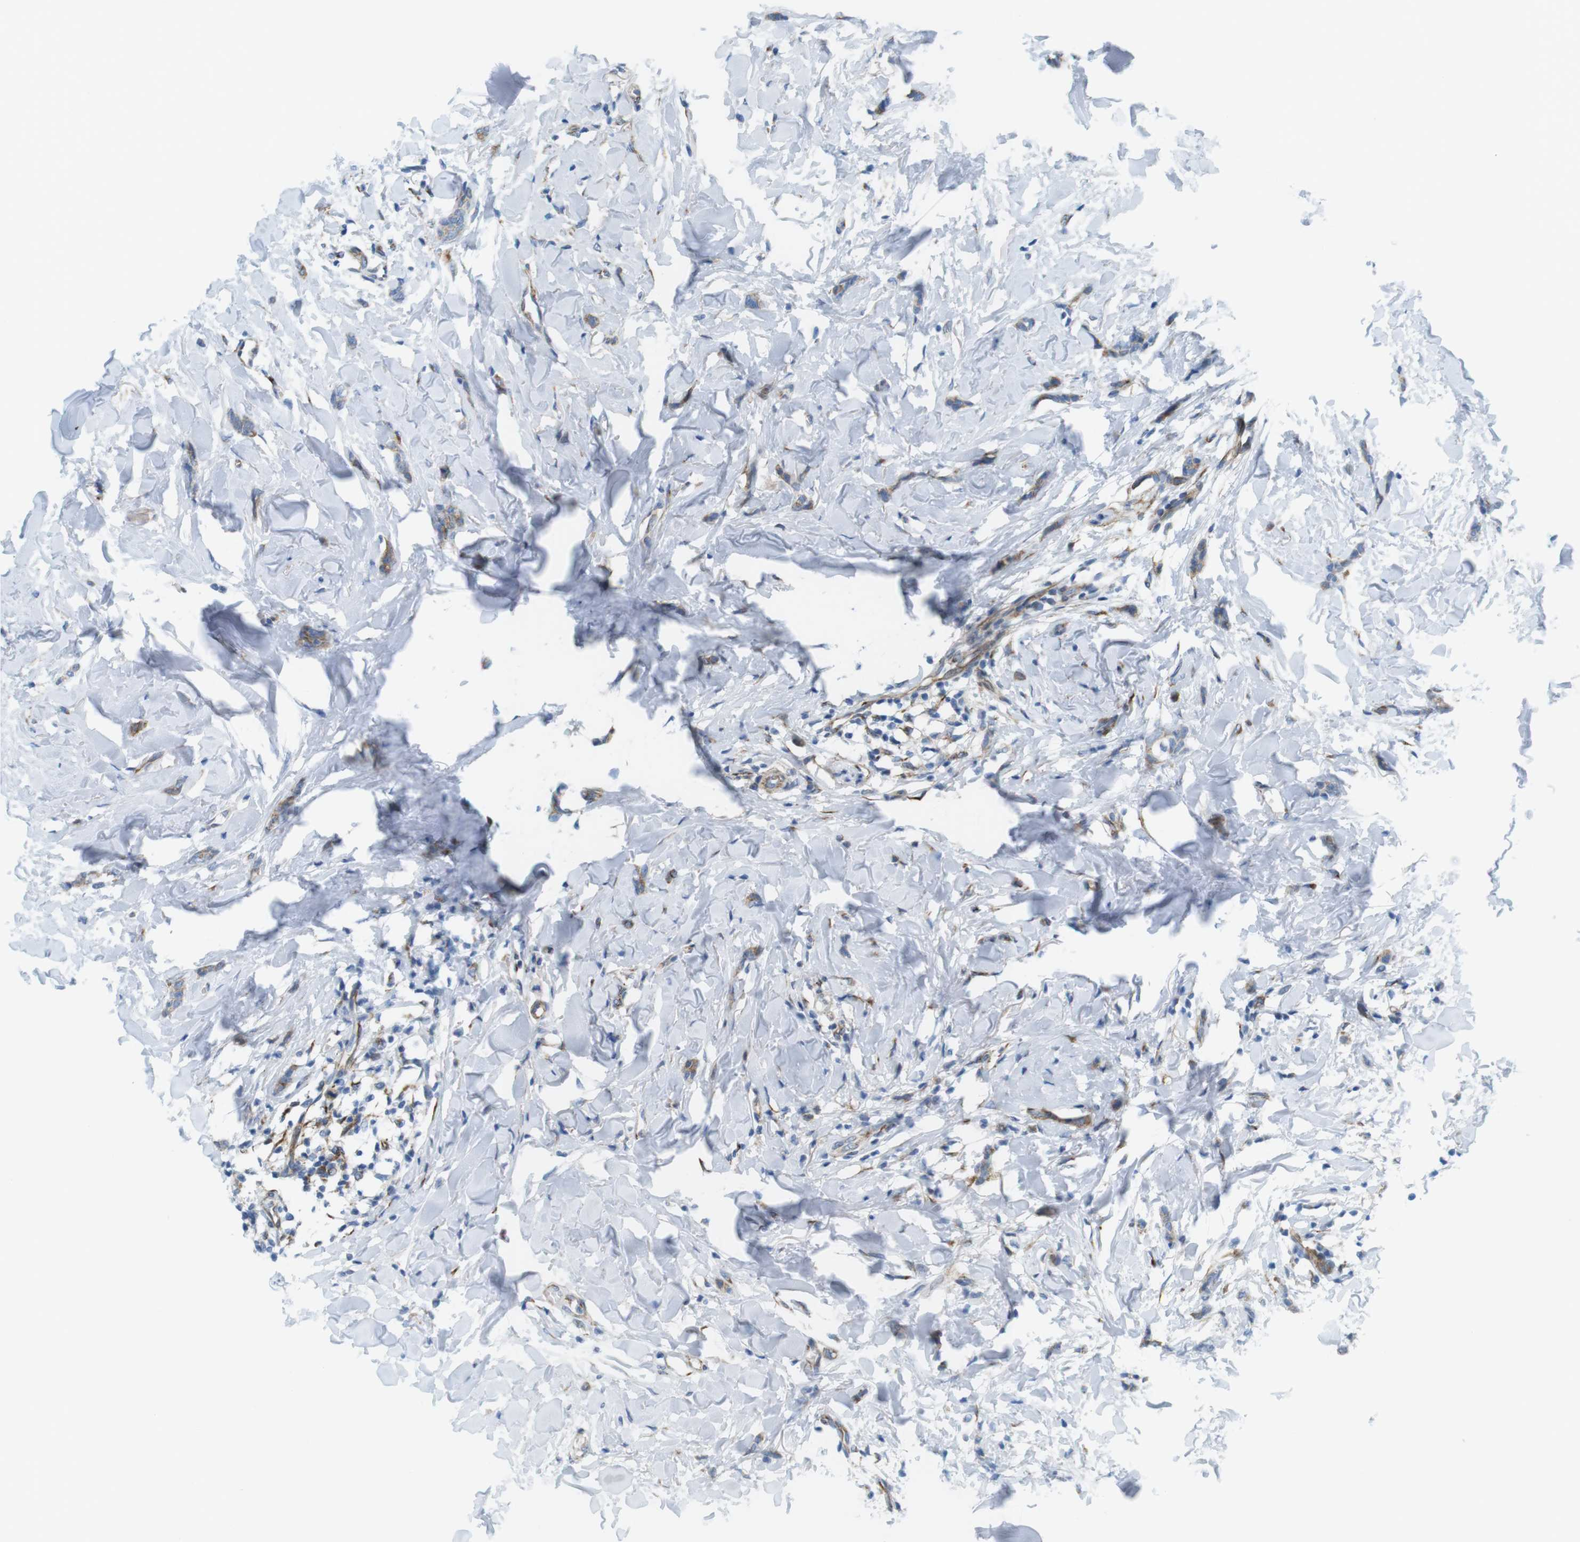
{"staining": {"intensity": "moderate", "quantity": "25%-75%", "location": "cytoplasmic/membranous"}, "tissue": "breast cancer", "cell_type": "Tumor cells", "image_type": "cancer", "snomed": [{"axis": "morphology", "description": "Lobular carcinoma"}, {"axis": "topography", "description": "Skin"}, {"axis": "topography", "description": "Breast"}], "caption": "Protein expression analysis of human breast cancer reveals moderate cytoplasmic/membranous positivity in approximately 25%-75% of tumor cells. Using DAB (brown) and hematoxylin (blue) stains, captured at high magnification using brightfield microscopy.", "gene": "MYH9", "patient": {"sex": "female", "age": 46}}